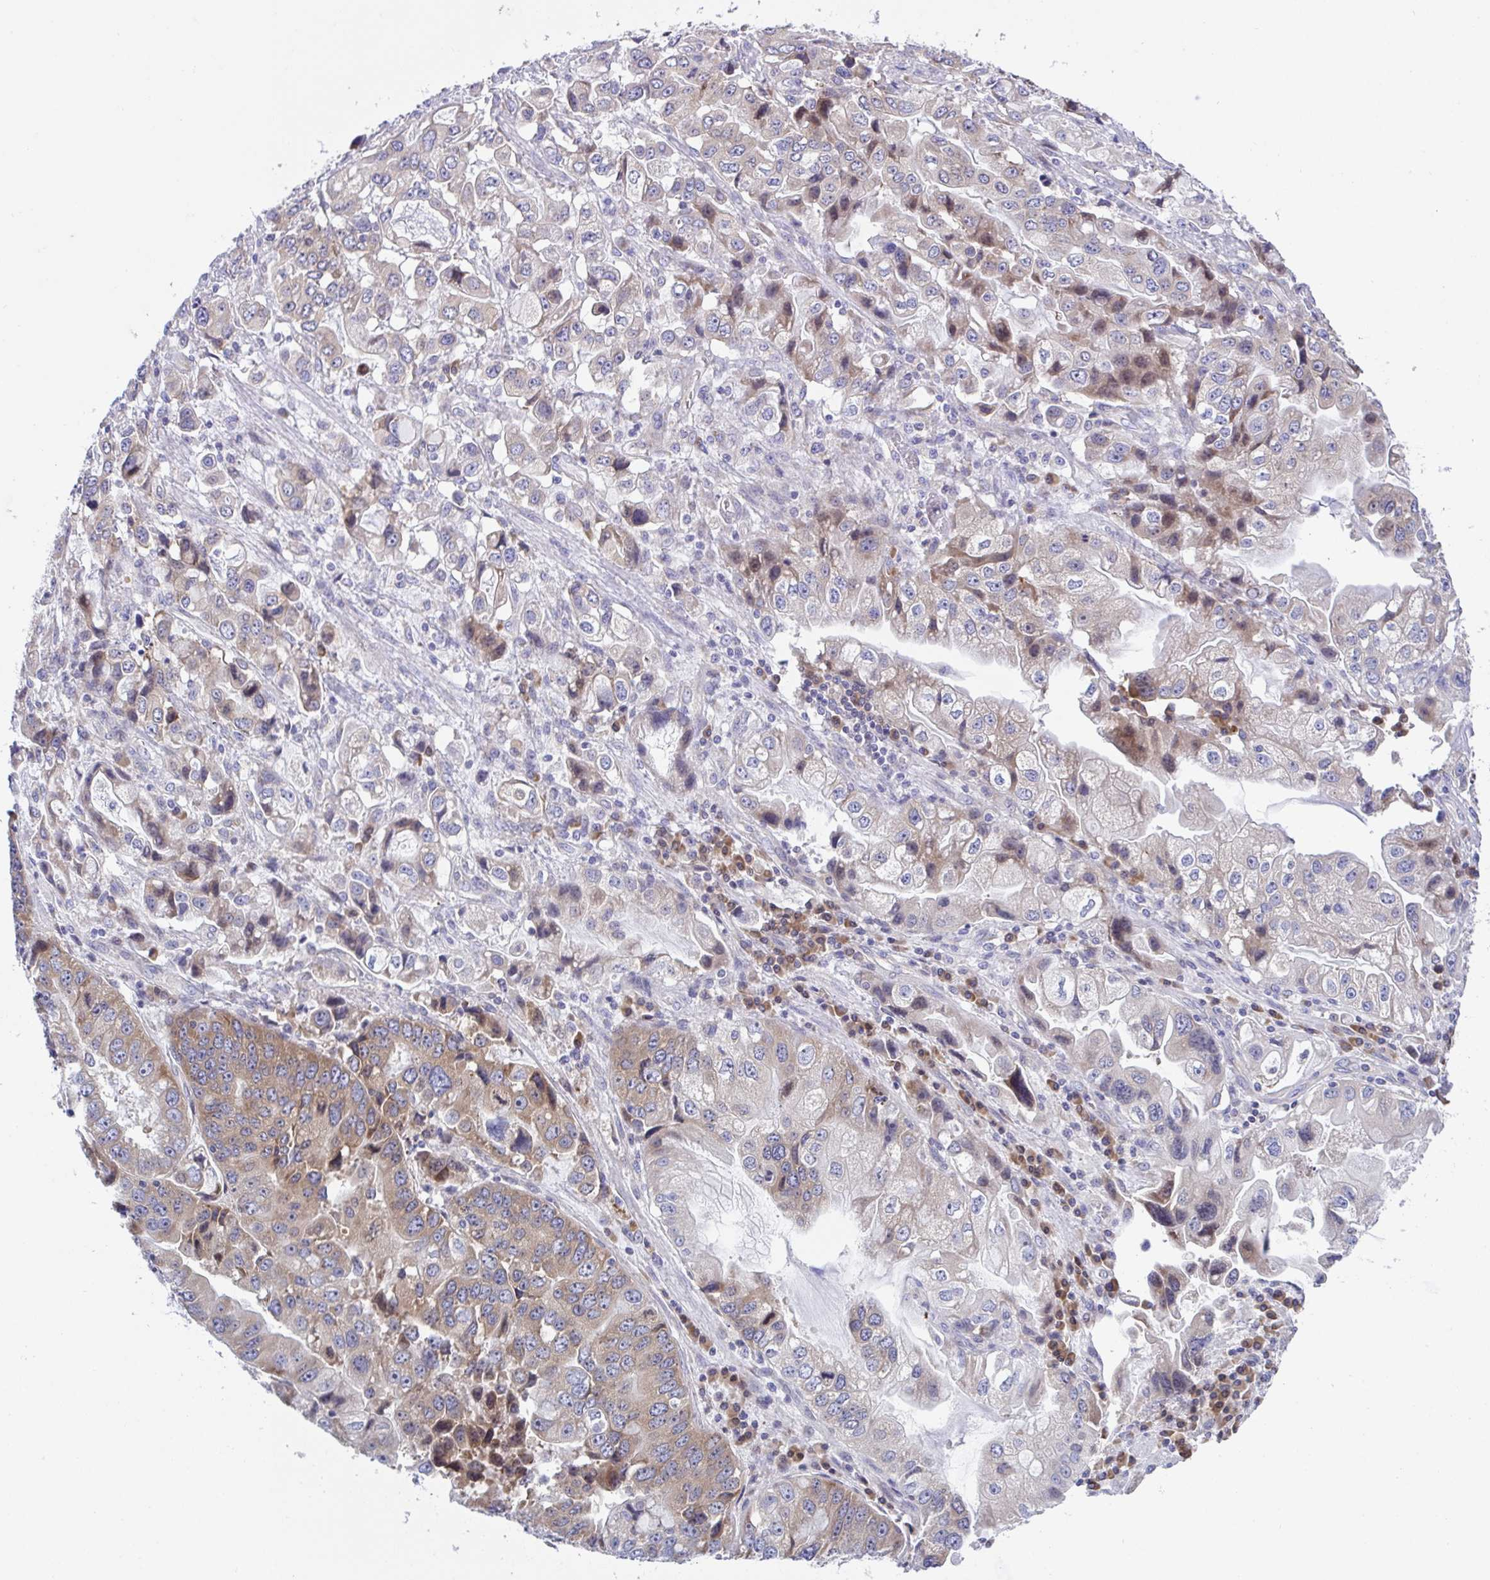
{"staining": {"intensity": "moderate", "quantity": "25%-75%", "location": "cytoplasmic/membranous"}, "tissue": "stomach cancer", "cell_type": "Tumor cells", "image_type": "cancer", "snomed": [{"axis": "morphology", "description": "Adenocarcinoma, NOS"}, {"axis": "topography", "description": "Stomach, lower"}], "caption": "Immunohistochemistry (IHC) photomicrograph of neoplastic tissue: human stomach cancer (adenocarcinoma) stained using immunohistochemistry exhibits medium levels of moderate protein expression localized specifically in the cytoplasmic/membranous of tumor cells, appearing as a cytoplasmic/membranous brown color.", "gene": "FAU", "patient": {"sex": "female", "age": 93}}